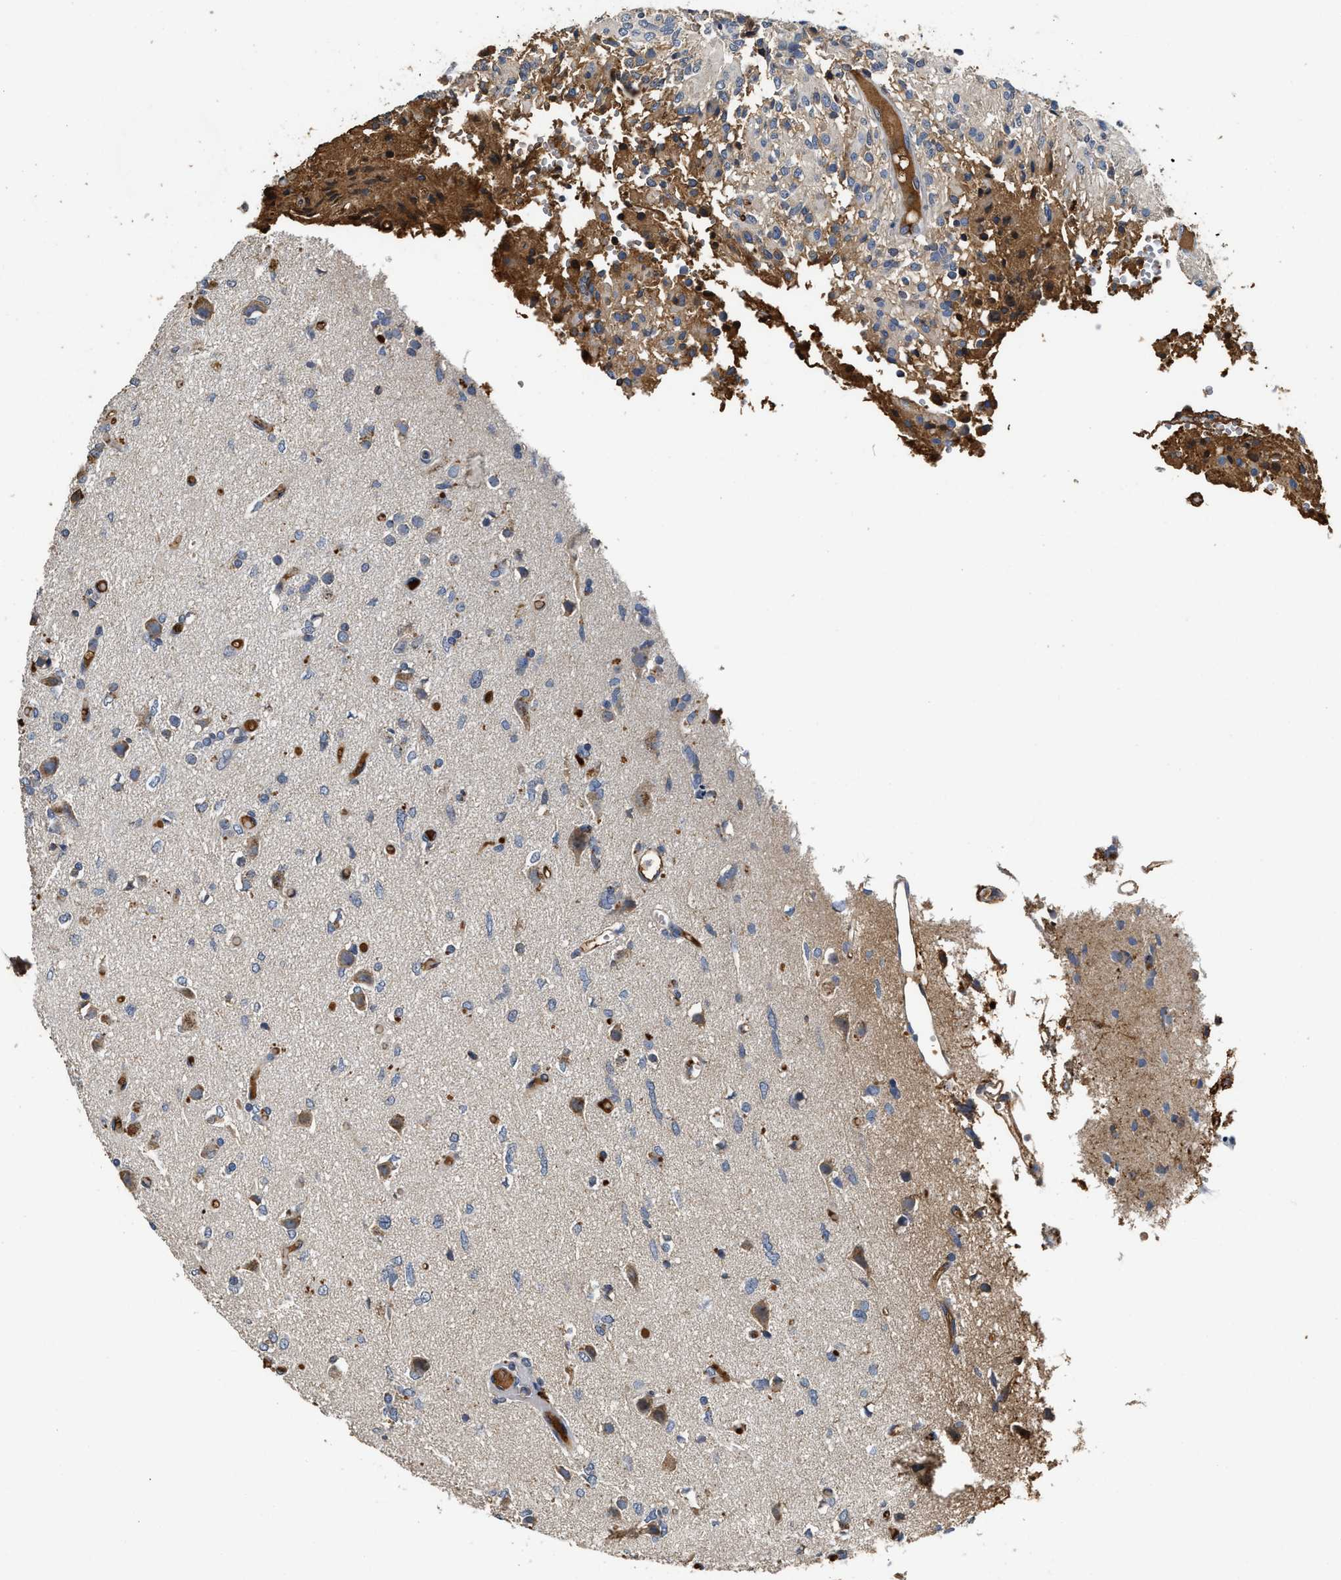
{"staining": {"intensity": "moderate", "quantity": "<25%", "location": "cytoplasmic/membranous"}, "tissue": "glioma", "cell_type": "Tumor cells", "image_type": "cancer", "snomed": [{"axis": "morphology", "description": "Glioma, malignant, High grade"}, {"axis": "topography", "description": "Brain"}], "caption": "Immunohistochemistry image of human malignant high-grade glioma stained for a protein (brown), which demonstrates low levels of moderate cytoplasmic/membranous staining in about <25% of tumor cells.", "gene": "C3", "patient": {"sex": "female", "age": 59}}